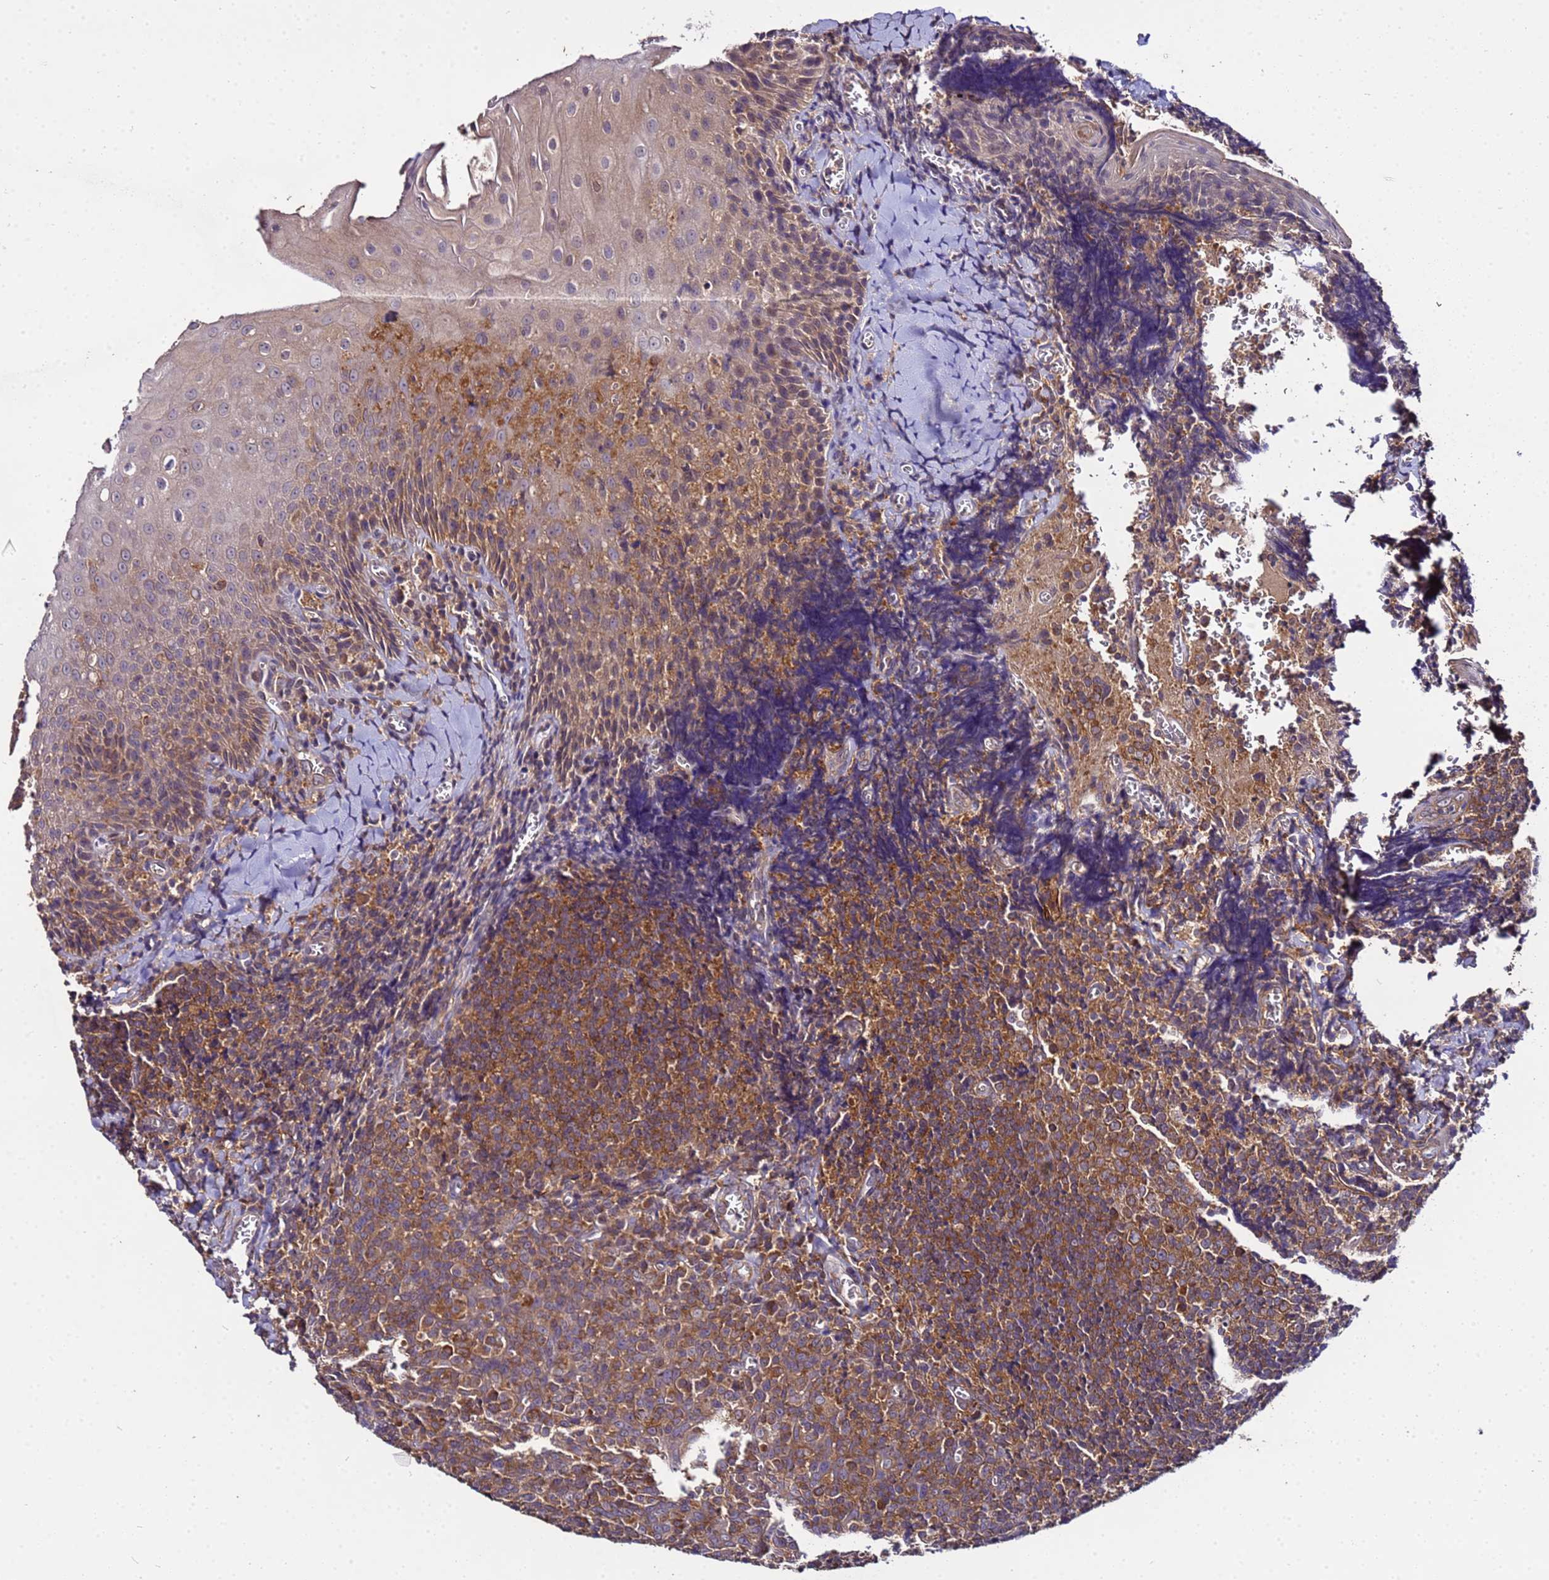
{"staining": {"intensity": "moderate", "quantity": ">75%", "location": "cytoplasmic/membranous"}, "tissue": "tonsil", "cell_type": "Germinal center cells", "image_type": "normal", "snomed": [{"axis": "morphology", "description": "Normal tissue, NOS"}, {"axis": "topography", "description": "Tonsil"}], "caption": "Unremarkable tonsil reveals moderate cytoplasmic/membranous staining in about >75% of germinal center cells, visualized by immunohistochemistry.", "gene": "GSPT2", "patient": {"sex": "male", "age": 27}}